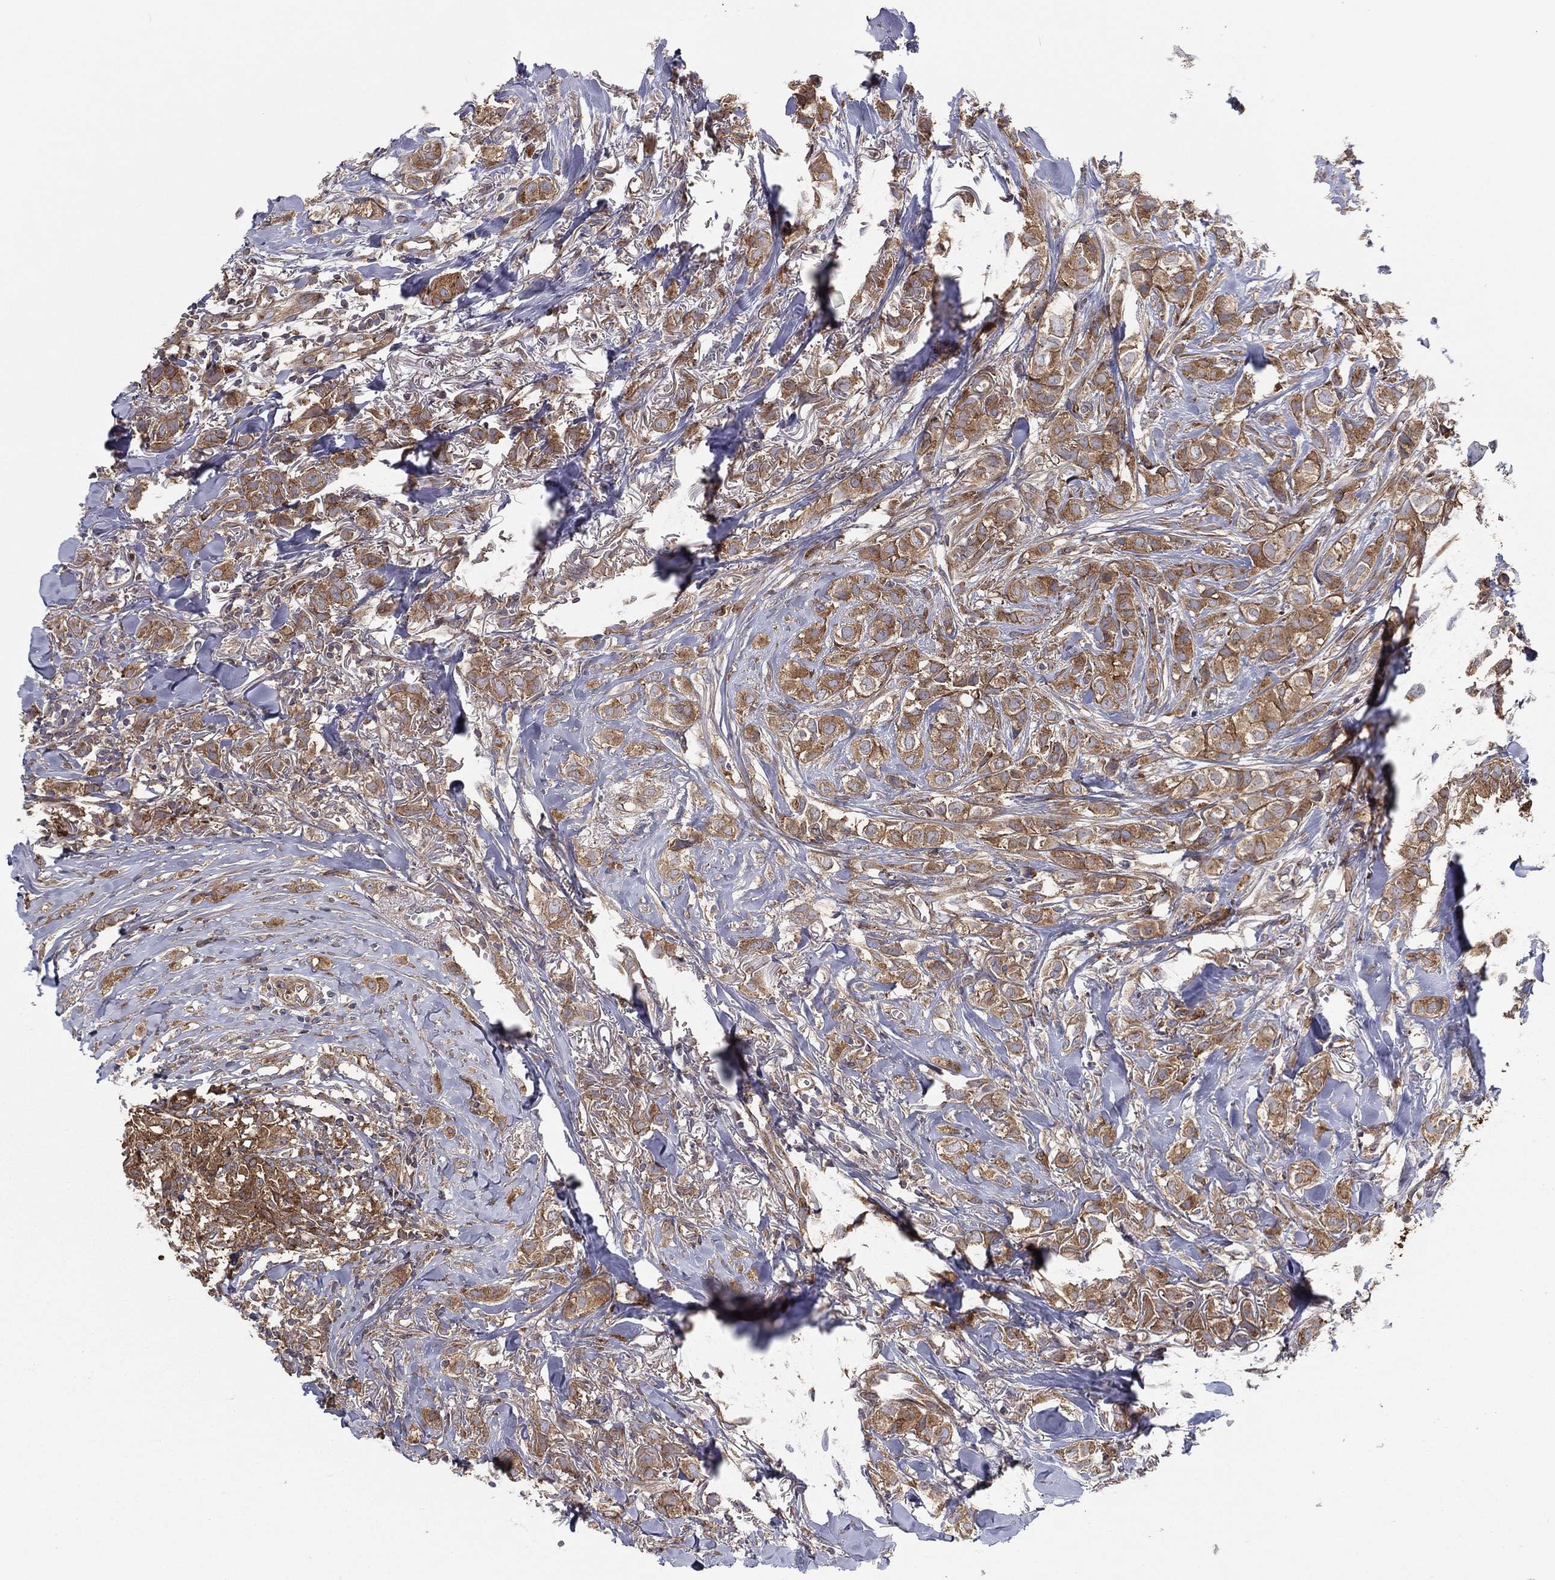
{"staining": {"intensity": "strong", "quantity": "25%-75%", "location": "cytoplasmic/membranous"}, "tissue": "breast cancer", "cell_type": "Tumor cells", "image_type": "cancer", "snomed": [{"axis": "morphology", "description": "Duct carcinoma"}, {"axis": "topography", "description": "Breast"}], "caption": "Invasive ductal carcinoma (breast) stained for a protein (brown) exhibits strong cytoplasmic/membranous positive expression in about 25%-75% of tumor cells.", "gene": "EIF2B5", "patient": {"sex": "female", "age": 85}}